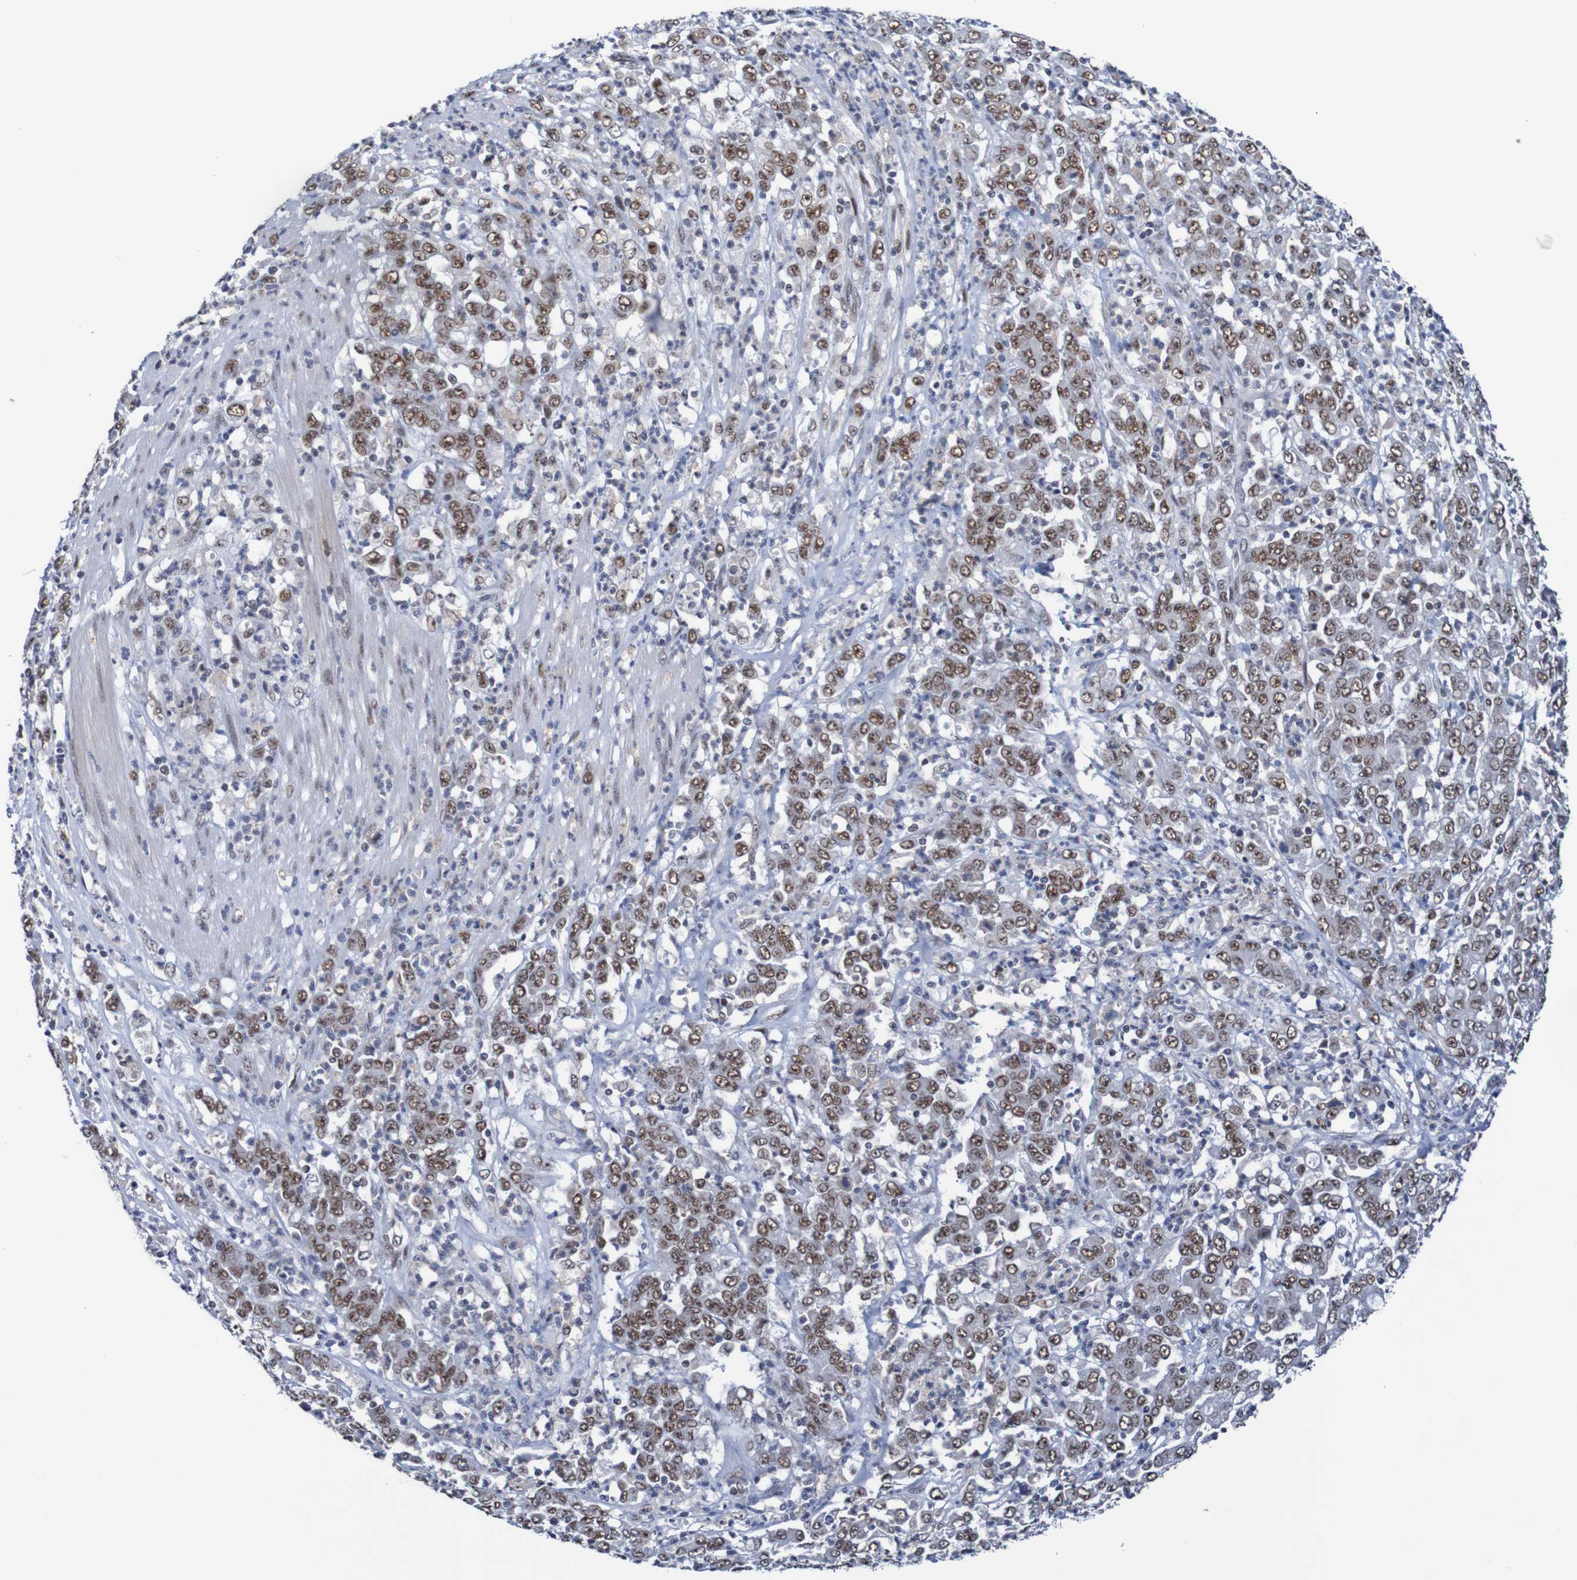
{"staining": {"intensity": "moderate", "quantity": ">75%", "location": "nuclear"}, "tissue": "stomach cancer", "cell_type": "Tumor cells", "image_type": "cancer", "snomed": [{"axis": "morphology", "description": "Adenocarcinoma, NOS"}, {"axis": "topography", "description": "Stomach, lower"}], "caption": "A brown stain labels moderate nuclear positivity of a protein in human stomach cancer (adenocarcinoma) tumor cells.", "gene": "CDC5L", "patient": {"sex": "female", "age": 71}}